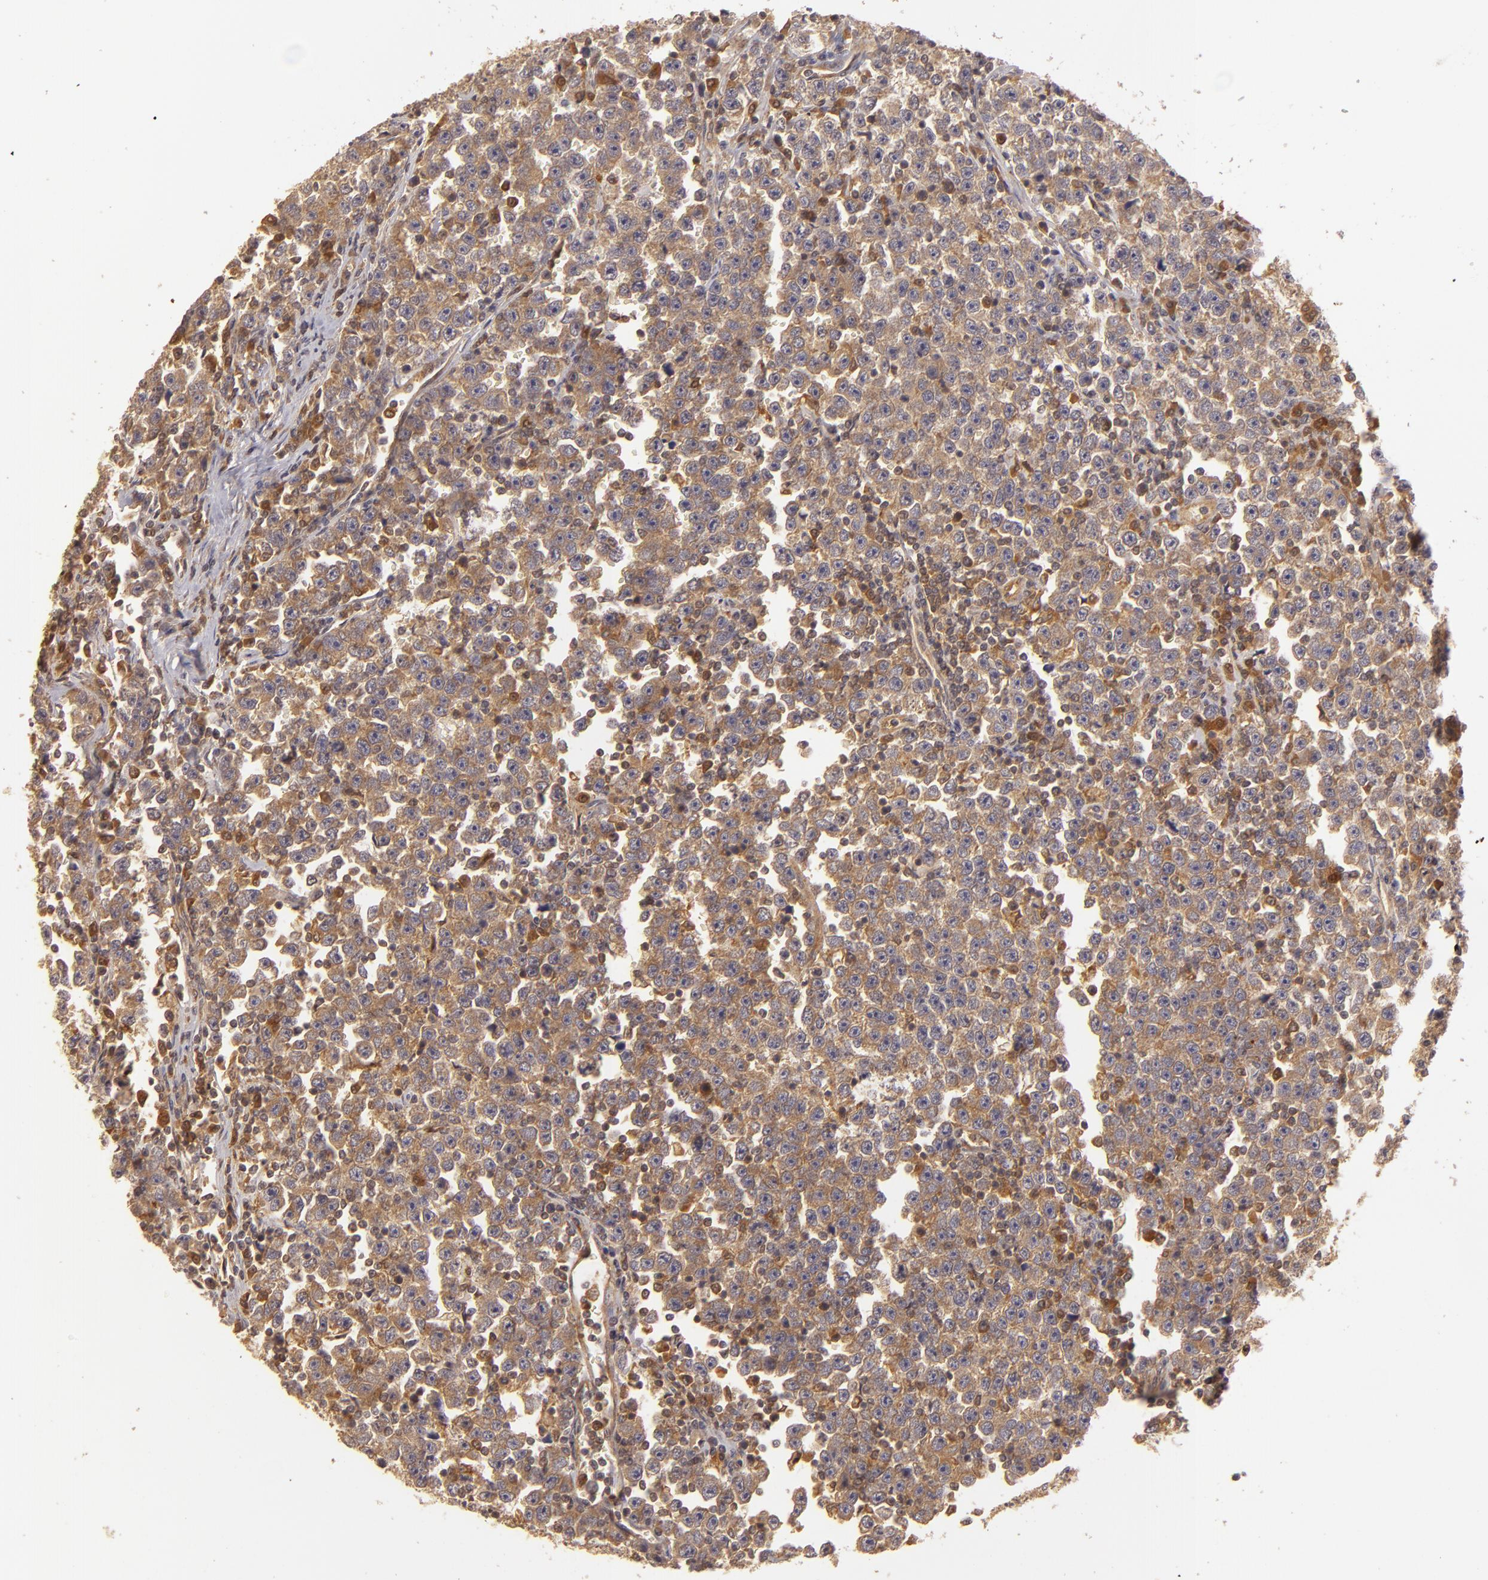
{"staining": {"intensity": "strong", "quantity": ">75%", "location": "cytoplasmic/membranous"}, "tissue": "testis cancer", "cell_type": "Tumor cells", "image_type": "cancer", "snomed": [{"axis": "morphology", "description": "Seminoma, NOS"}, {"axis": "topography", "description": "Testis"}], "caption": "DAB immunohistochemical staining of human seminoma (testis) demonstrates strong cytoplasmic/membranous protein expression in about >75% of tumor cells. Nuclei are stained in blue.", "gene": "PRKCD", "patient": {"sex": "male", "age": 43}}